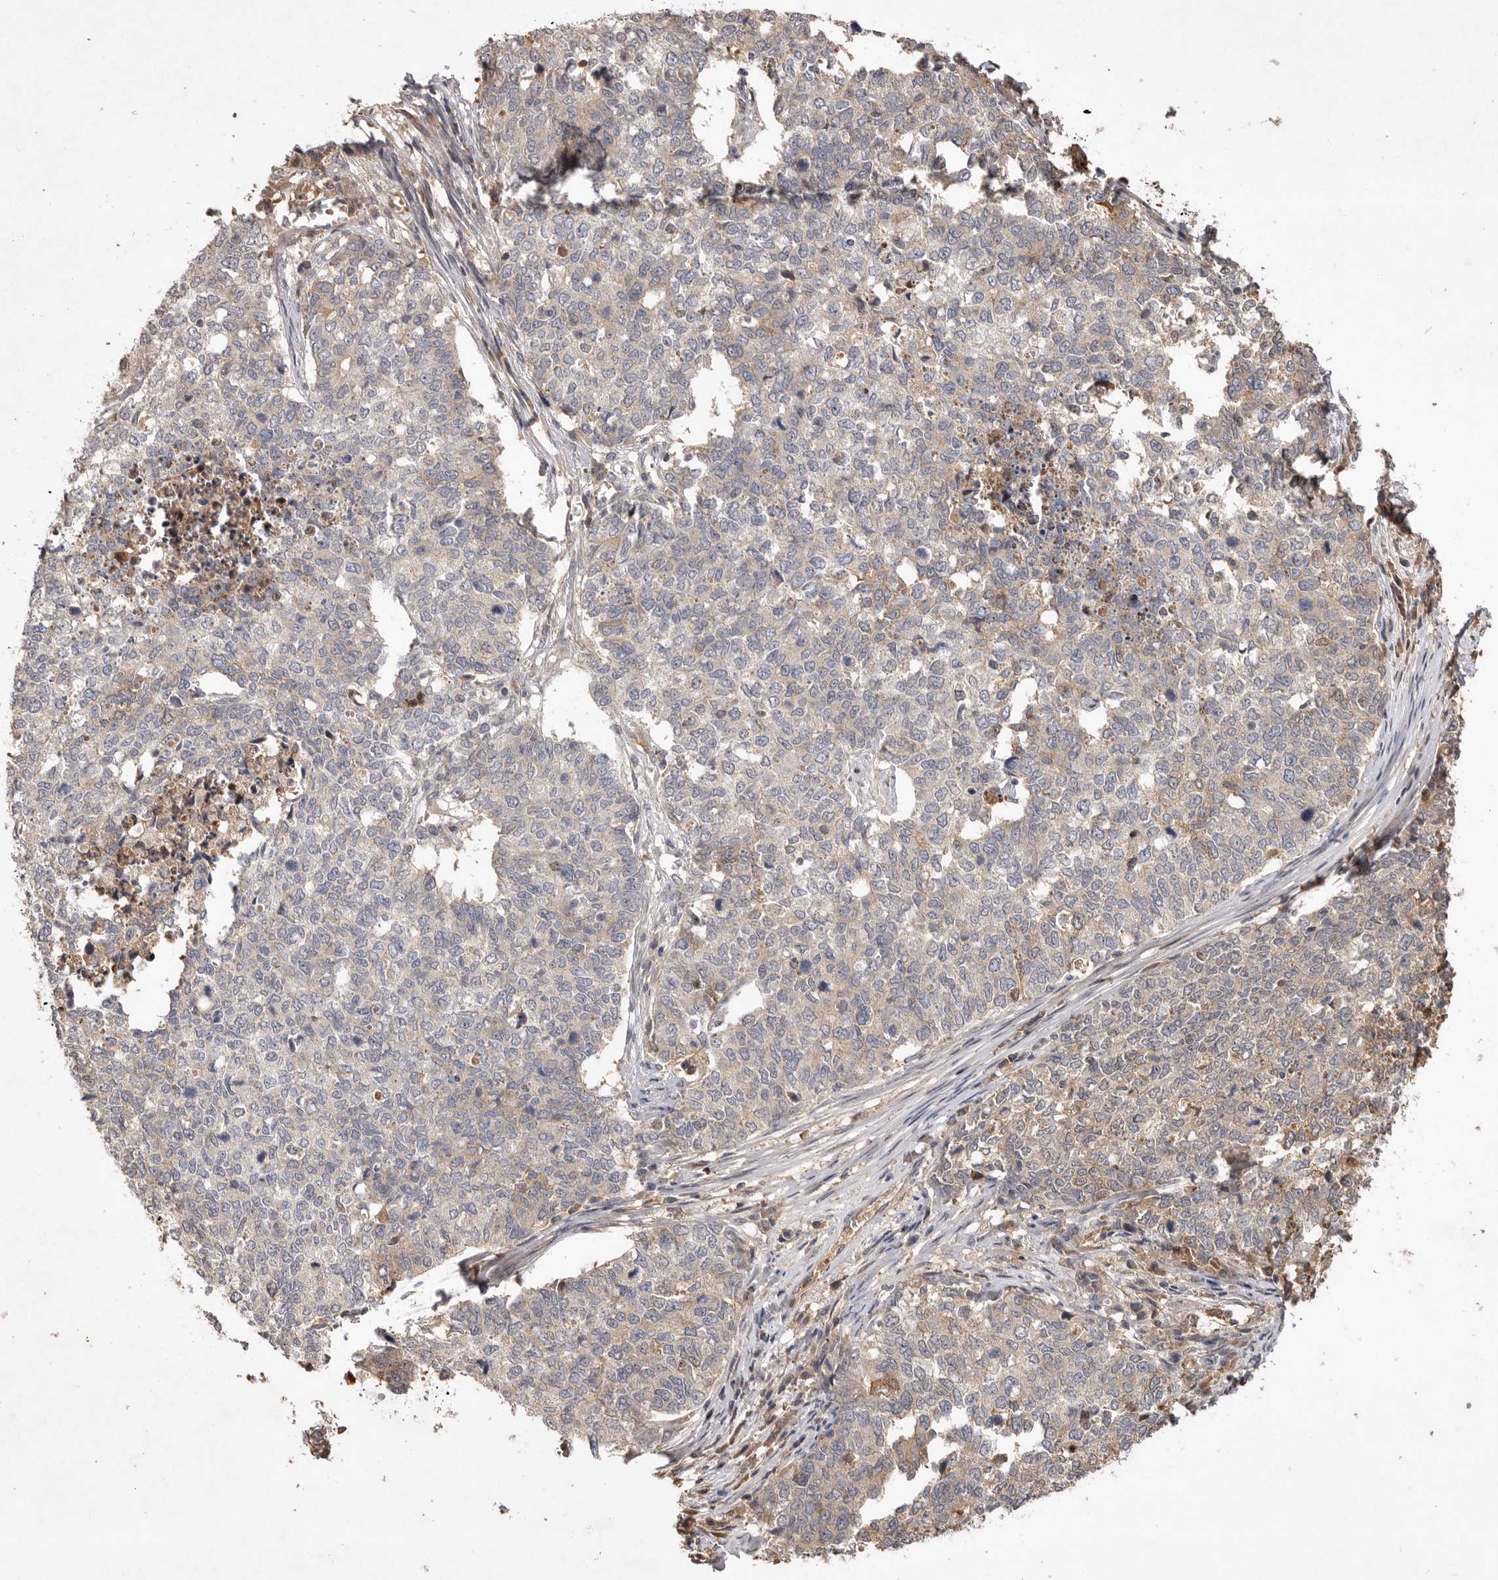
{"staining": {"intensity": "moderate", "quantity": "<25%", "location": "cytoplasmic/membranous"}, "tissue": "cervical cancer", "cell_type": "Tumor cells", "image_type": "cancer", "snomed": [{"axis": "morphology", "description": "Squamous cell carcinoma, NOS"}, {"axis": "topography", "description": "Cervix"}], "caption": "Cervical cancer (squamous cell carcinoma) stained with a brown dye exhibits moderate cytoplasmic/membranous positive staining in approximately <25% of tumor cells.", "gene": "VN1R4", "patient": {"sex": "female", "age": 63}}